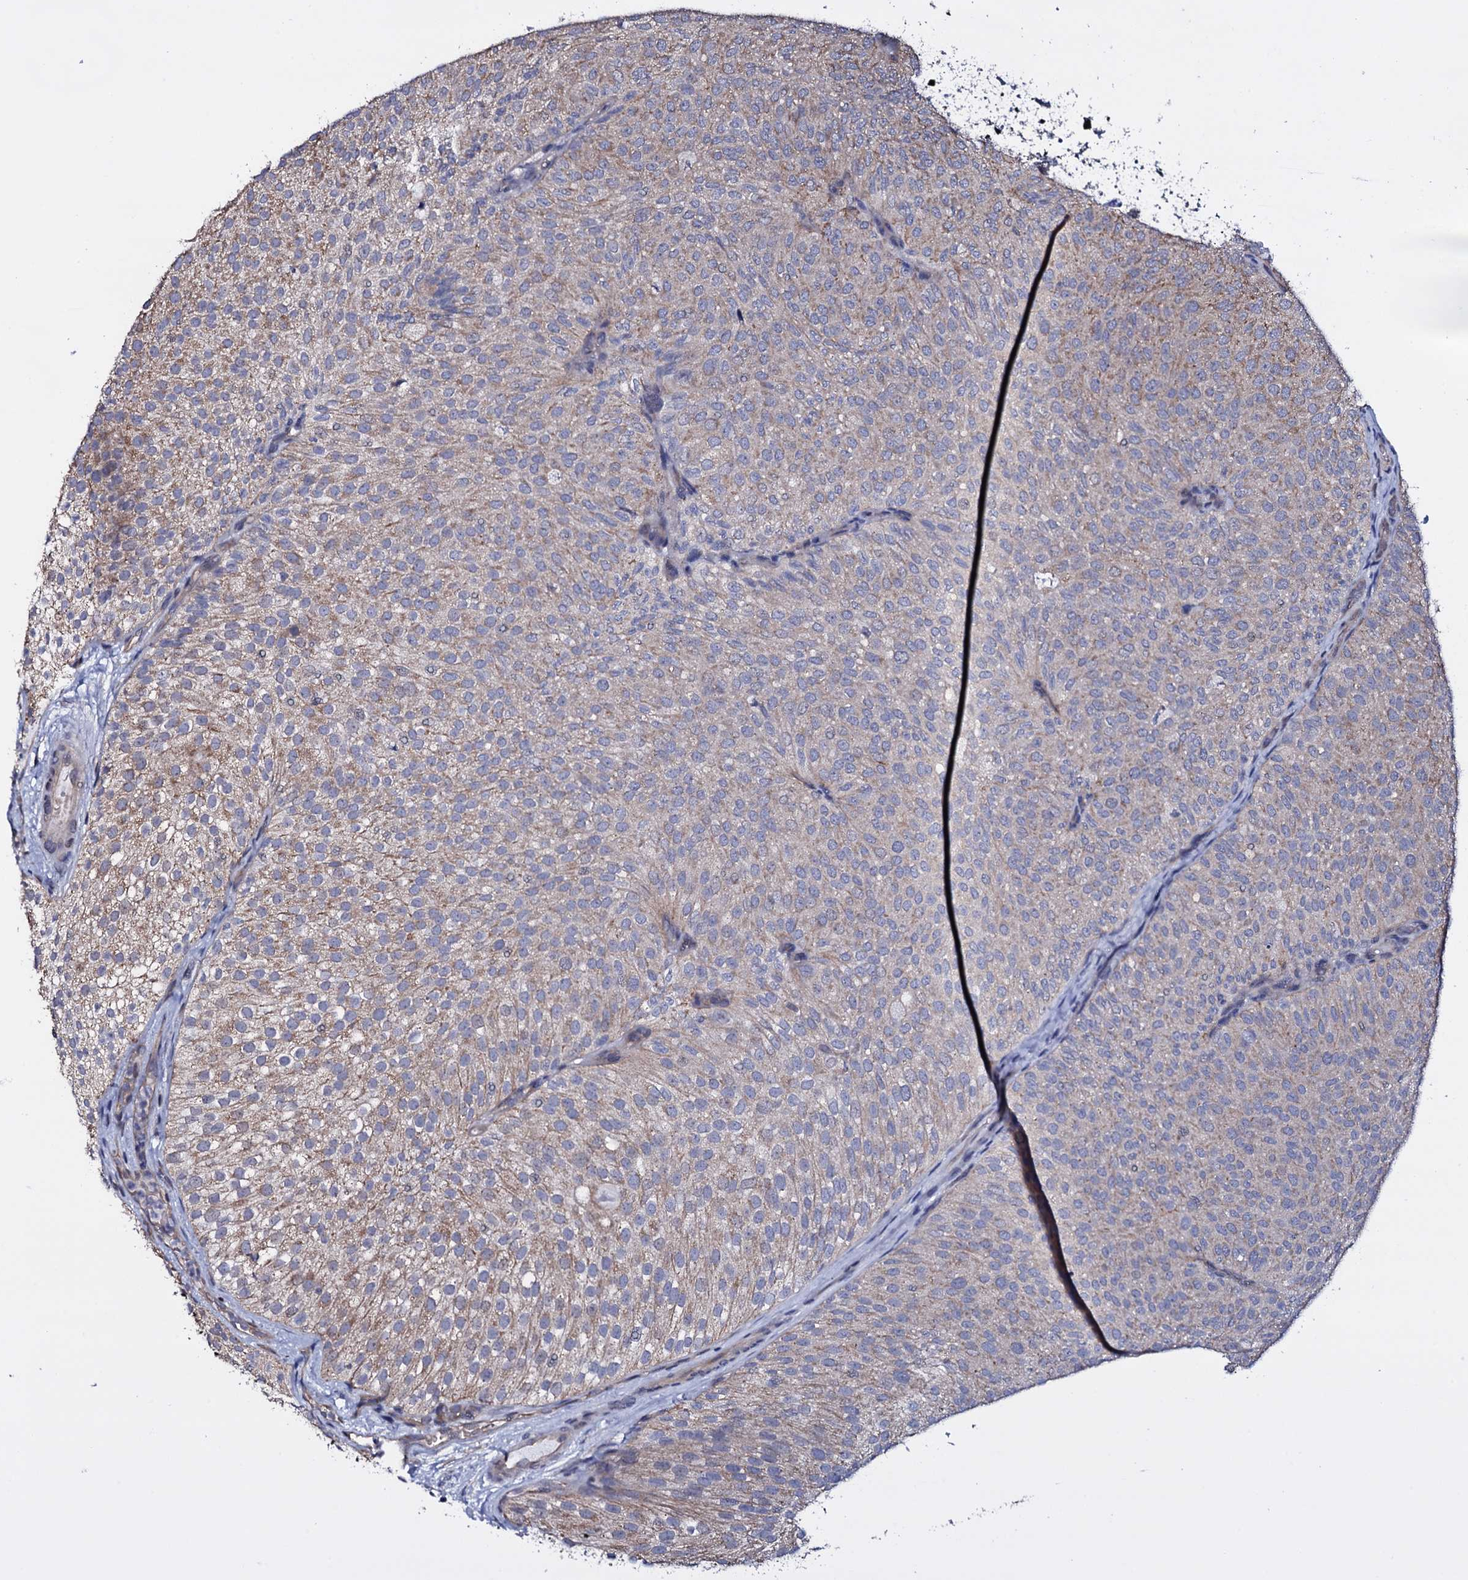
{"staining": {"intensity": "weak", "quantity": "25%-75%", "location": "cytoplasmic/membranous"}, "tissue": "urothelial cancer", "cell_type": "Tumor cells", "image_type": "cancer", "snomed": [{"axis": "morphology", "description": "Urothelial carcinoma, Low grade"}, {"axis": "topography", "description": "Urinary bladder"}], "caption": "Tumor cells demonstrate low levels of weak cytoplasmic/membranous expression in about 25%-75% of cells in urothelial cancer.", "gene": "GAREM1", "patient": {"sex": "male", "age": 78}}